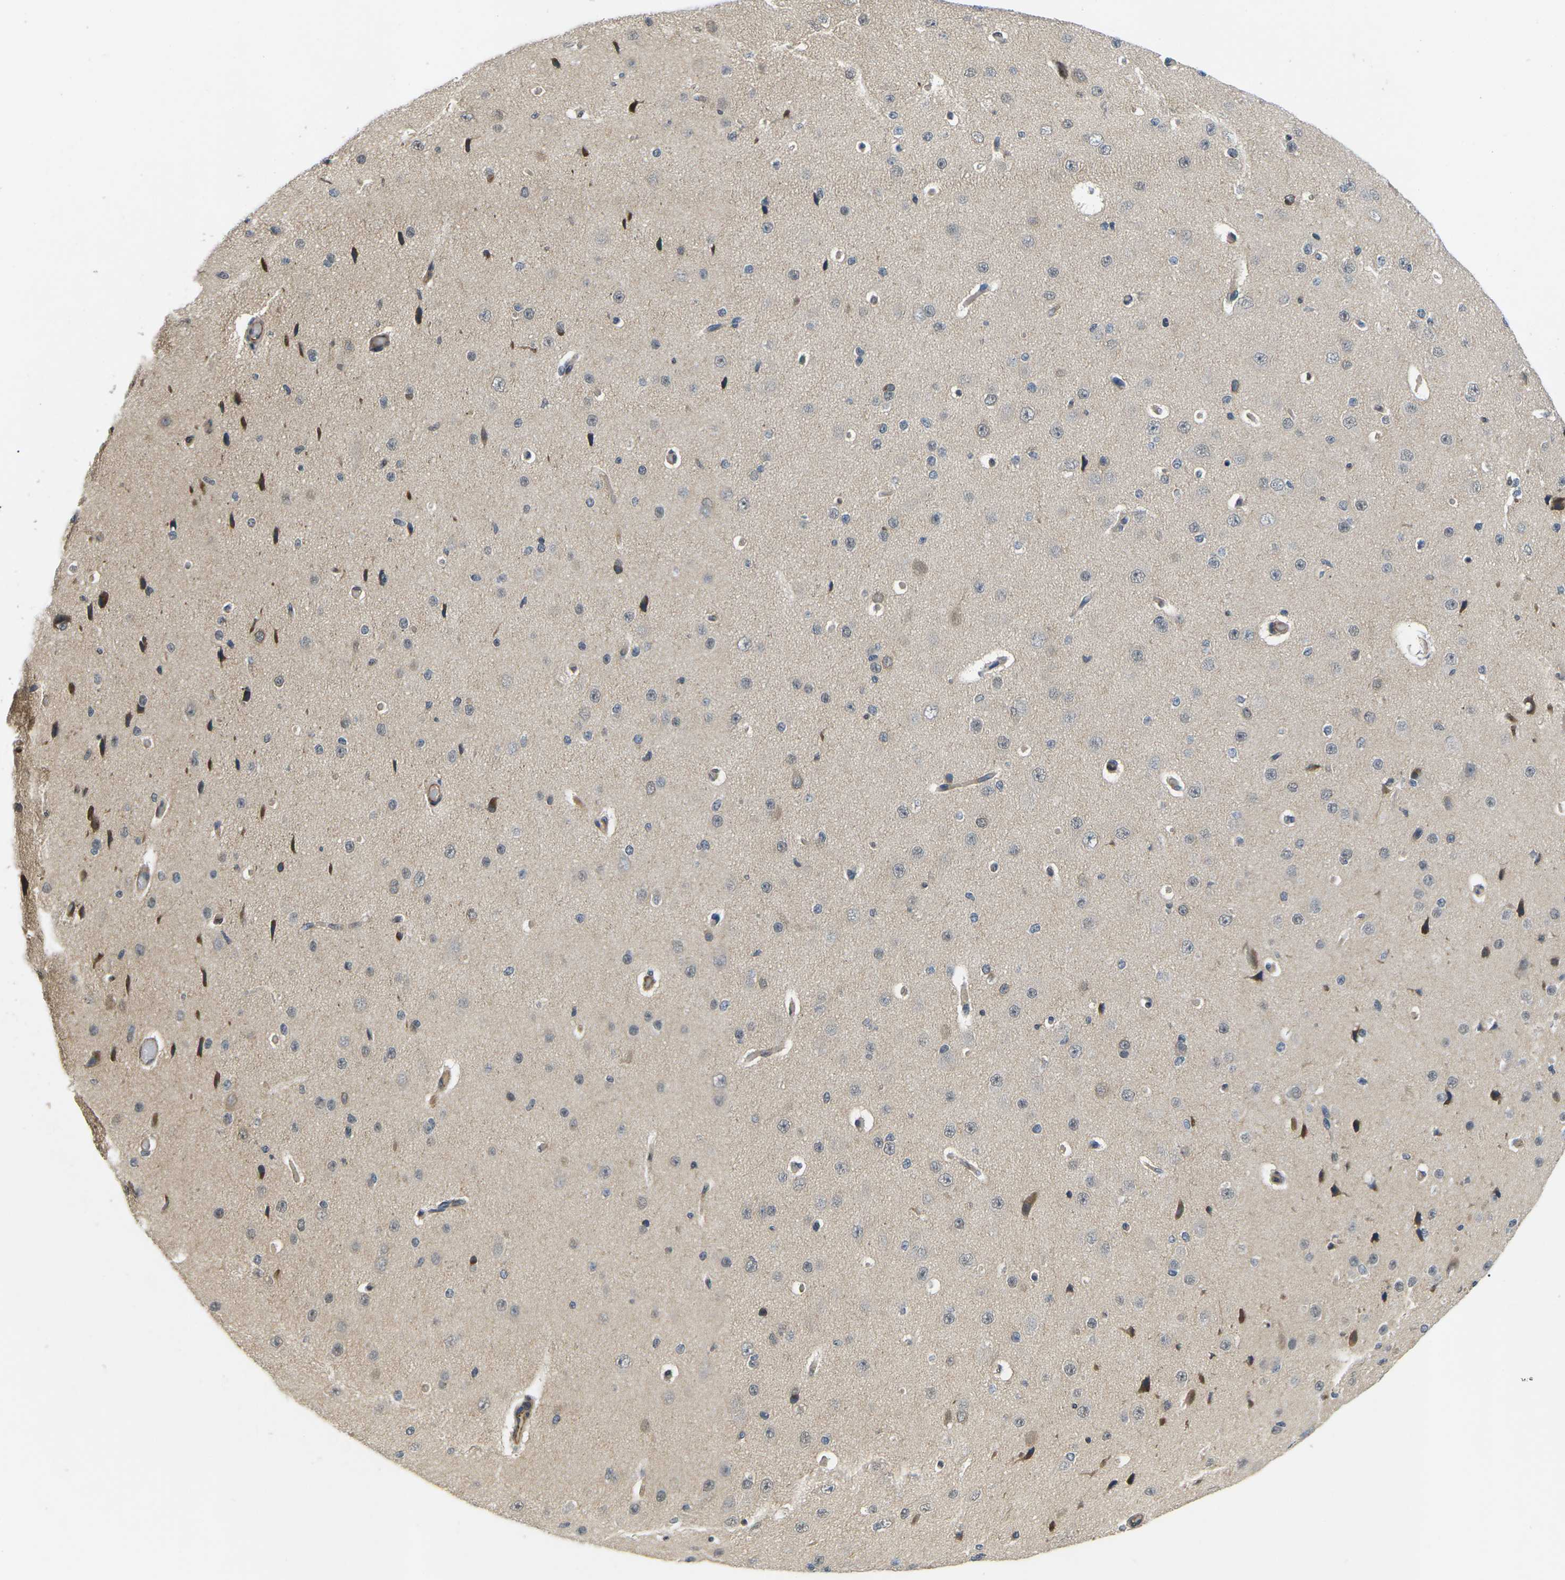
{"staining": {"intensity": "weak", "quantity": "25%-75%", "location": "cytoplasmic/membranous"}, "tissue": "cerebral cortex", "cell_type": "Endothelial cells", "image_type": "normal", "snomed": [{"axis": "morphology", "description": "Normal tissue, NOS"}, {"axis": "morphology", "description": "Developmental malformation"}, {"axis": "topography", "description": "Cerebral cortex"}], "caption": "This micrograph displays IHC staining of unremarkable human cerebral cortex, with low weak cytoplasmic/membranous staining in approximately 25%-75% of endothelial cells.", "gene": "ERBB4", "patient": {"sex": "female", "age": 30}}